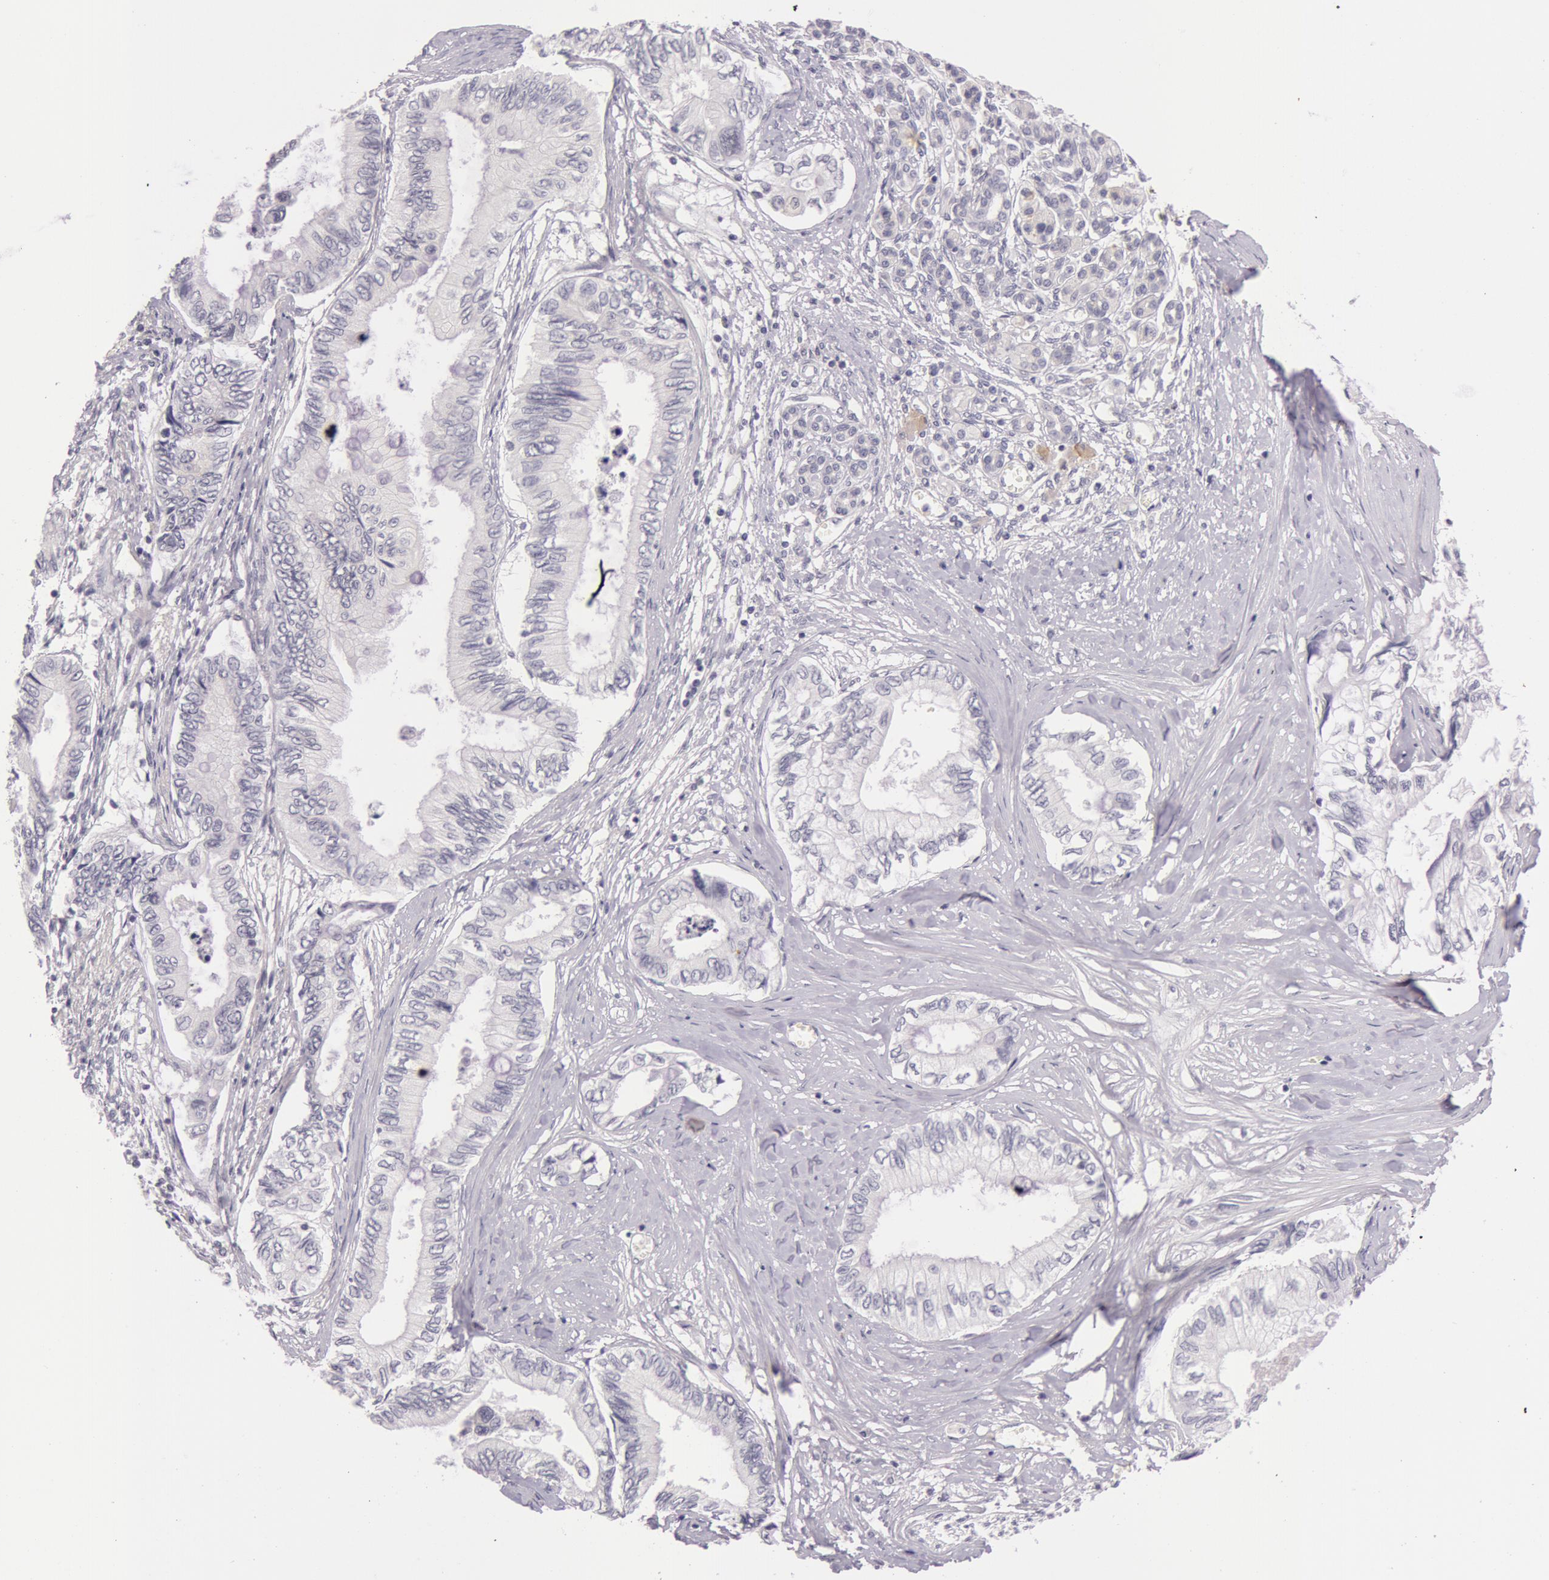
{"staining": {"intensity": "negative", "quantity": "none", "location": "none"}, "tissue": "pancreatic cancer", "cell_type": "Tumor cells", "image_type": "cancer", "snomed": [{"axis": "morphology", "description": "Adenocarcinoma, NOS"}, {"axis": "topography", "description": "Pancreas"}], "caption": "Tumor cells show no significant protein expression in adenocarcinoma (pancreatic).", "gene": "RBMY1F", "patient": {"sex": "female", "age": 66}}